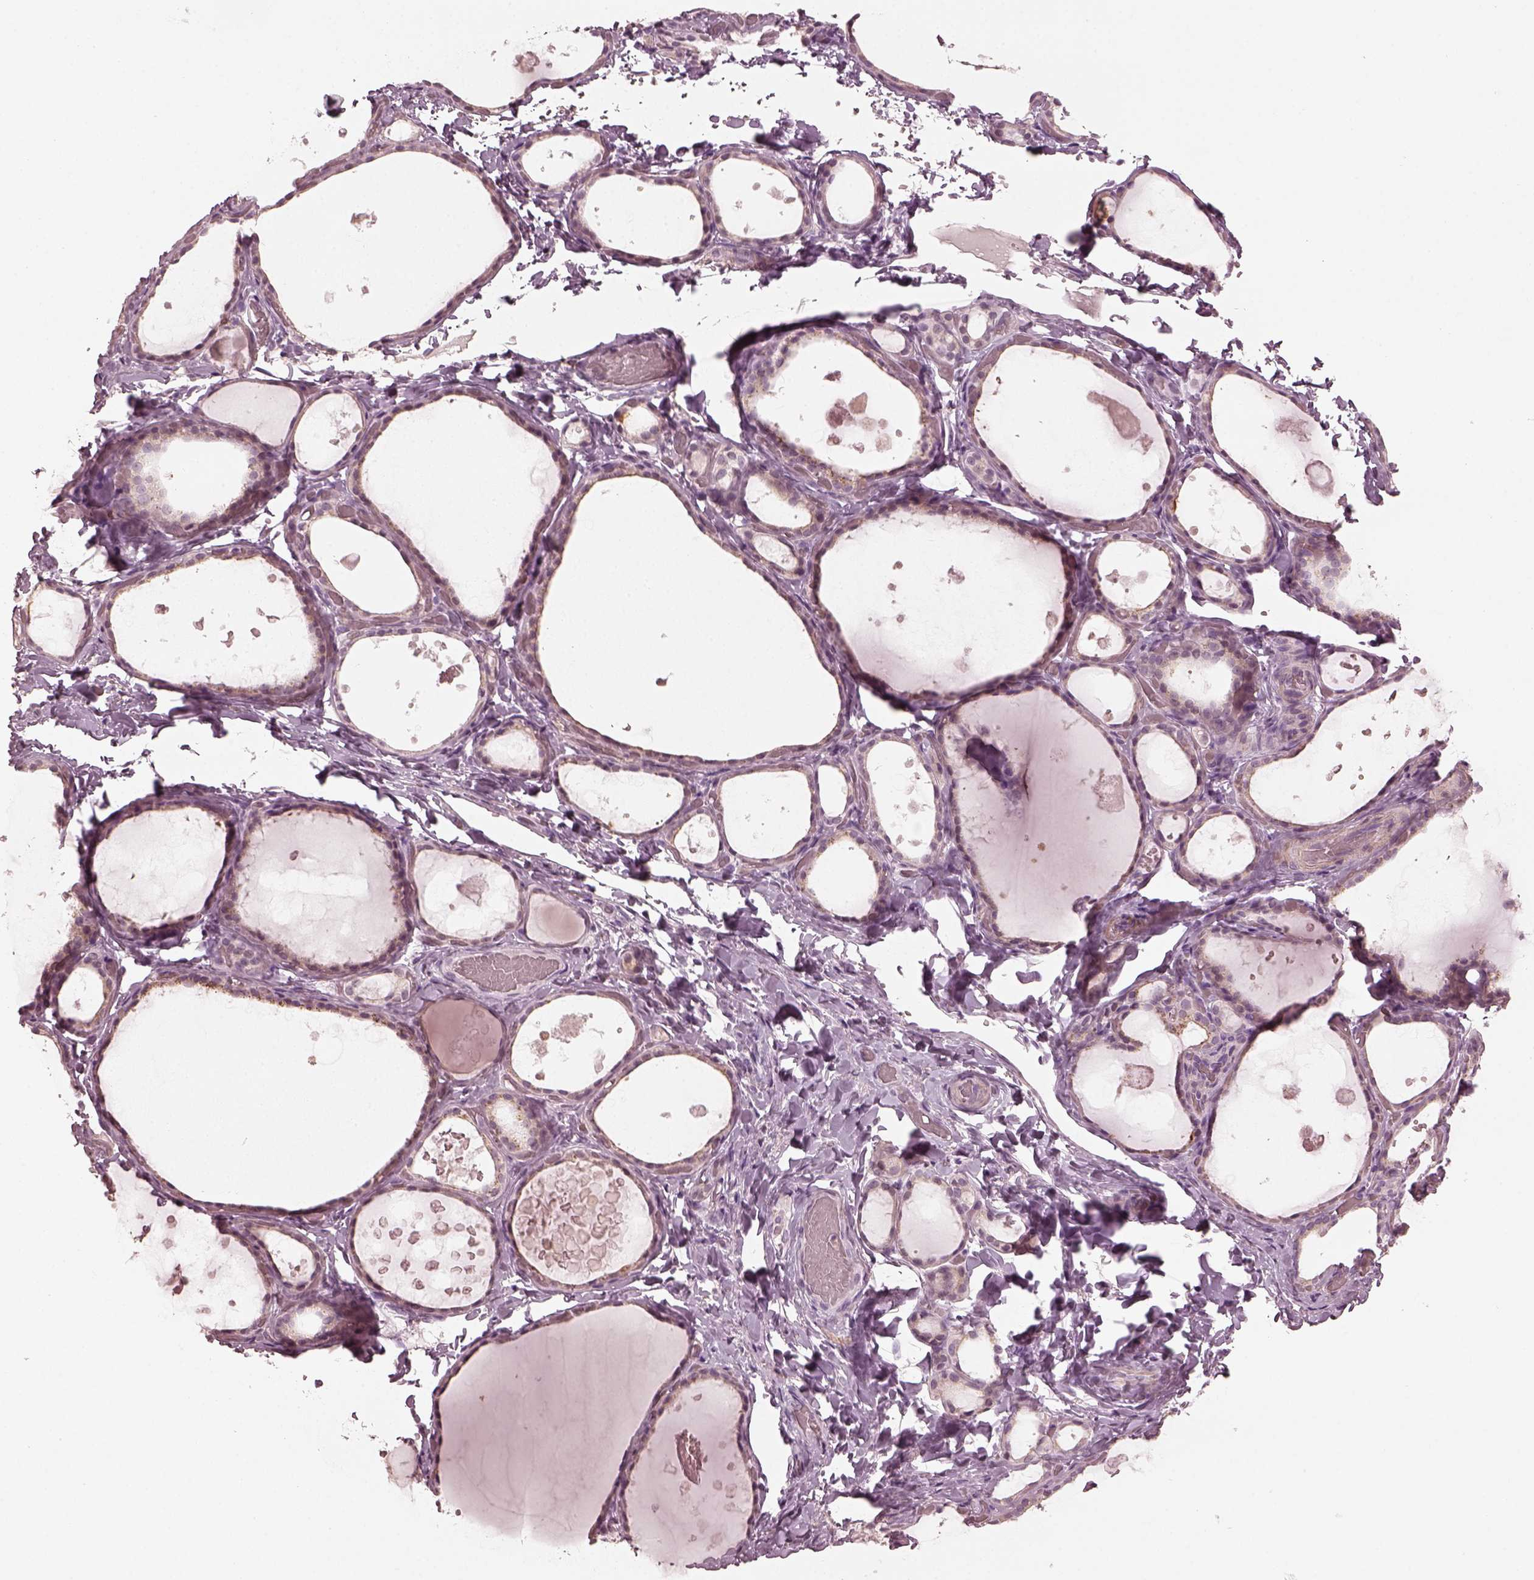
{"staining": {"intensity": "weak", "quantity": "25%-75%", "location": "cytoplasmic/membranous"}, "tissue": "thyroid gland", "cell_type": "Glandular cells", "image_type": "normal", "snomed": [{"axis": "morphology", "description": "Normal tissue, NOS"}, {"axis": "topography", "description": "Thyroid gland"}], "caption": "Thyroid gland was stained to show a protein in brown. There is low levels of weak cytoplasmic/membranous staining in approximately 25%-75% of glandular cells. (Brightfield microscopy of DAB IHC at high magnification).", "gene": "CCDC170", "patient": {"sex": "female", "age": 56}}